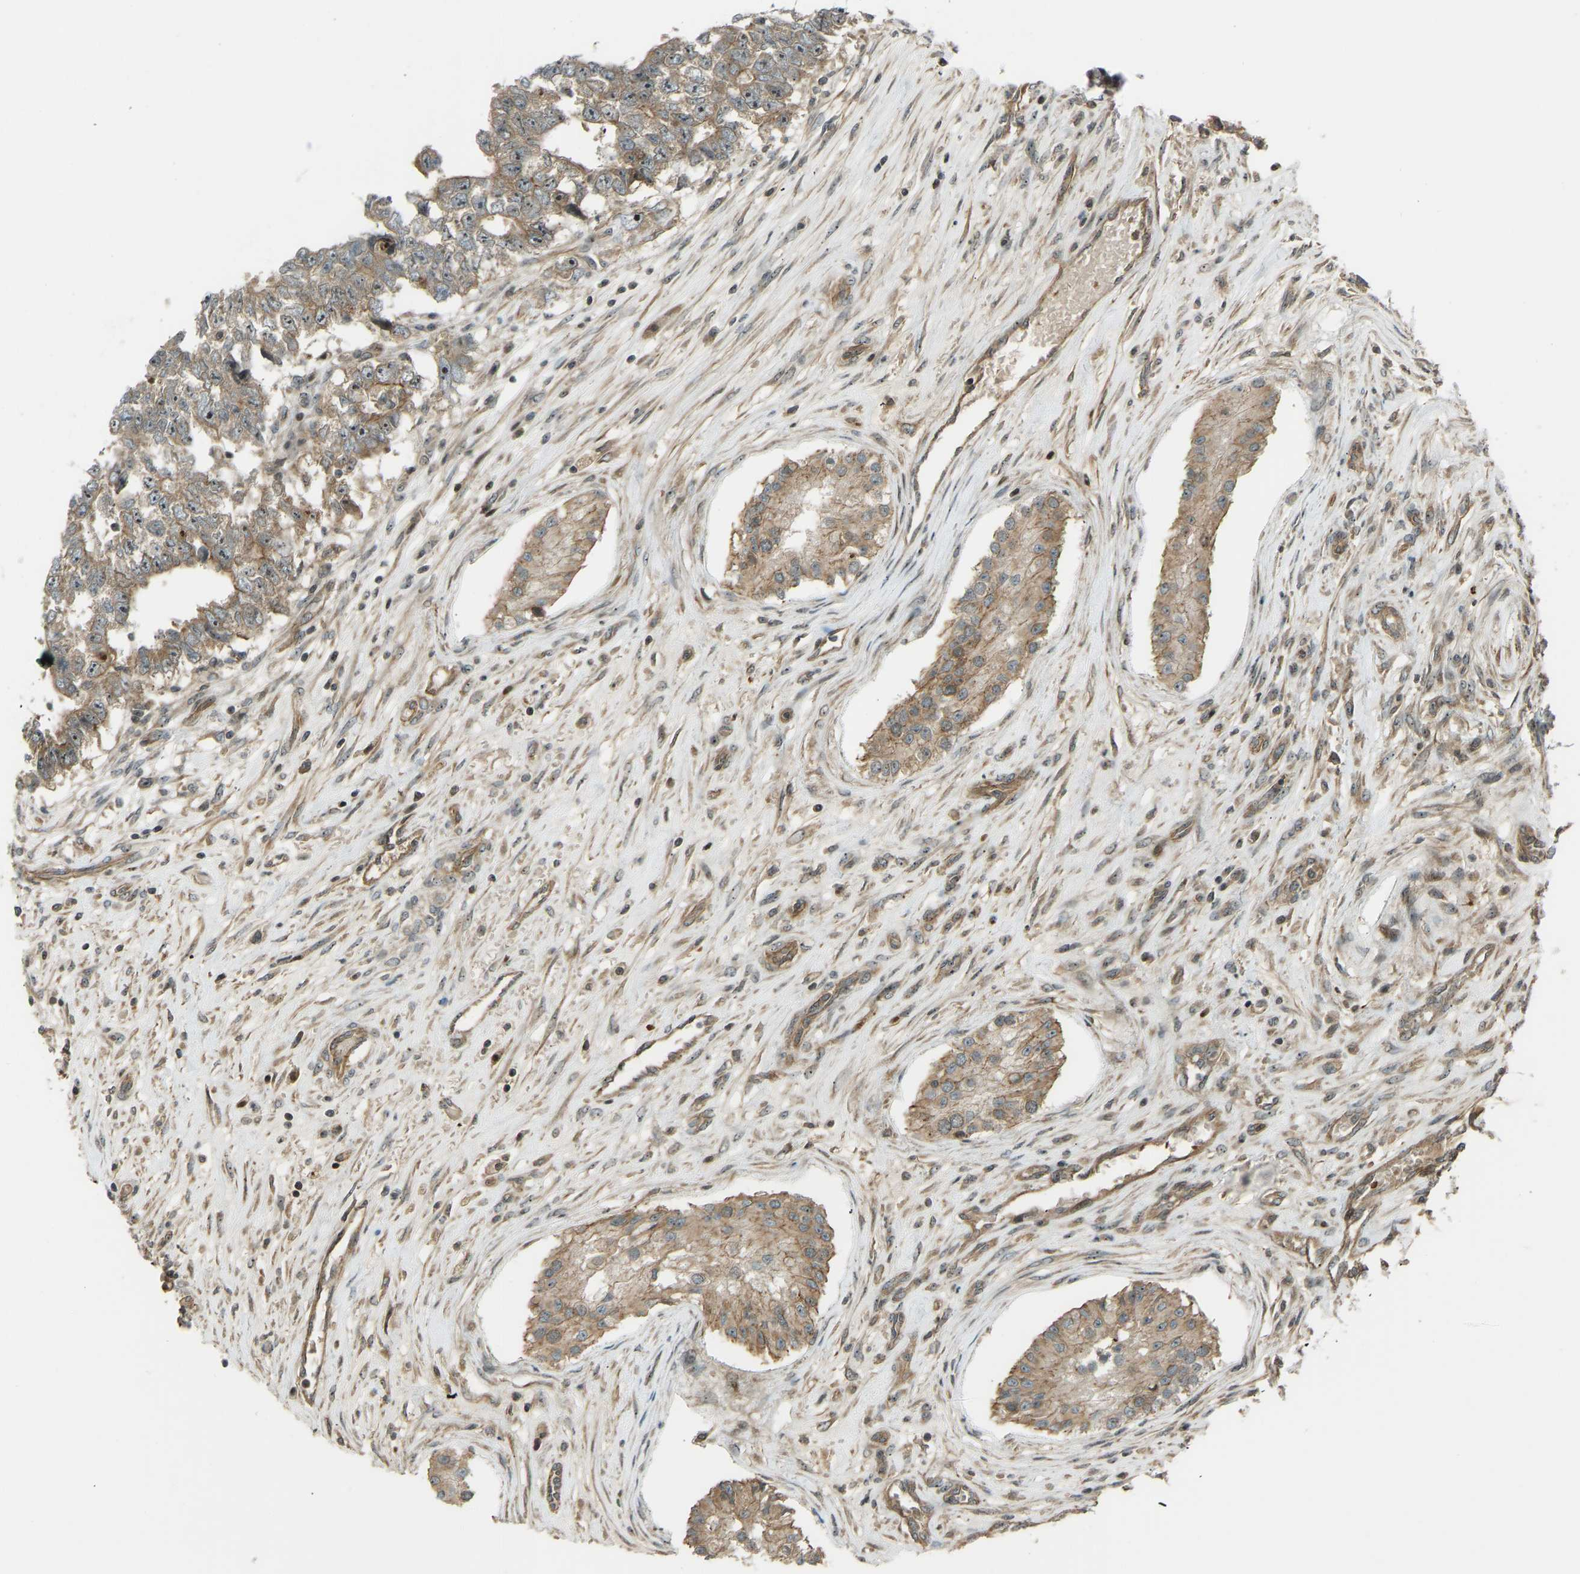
{"staining": {"intensity": "moderate", "quantity": ">75%", "location": "cytoplasmic/membranous,nuclear"}, "tissue": "testis cancer", "cell_type": "Tumor cells", "image_type": "cancer", "snomed": [{"axis": "morphology", "description": "Carcinoma, Embryonal, NOS"}, {"axis": "topography", "description": "Testis"}], "caption": "Immunohistochemical staining of testis embryonal carcinoma exhibits medium levels of moderate cytoplasmic/membranous and nuclear protein expression in about >75% of tumor cells.", "gene": "SVOPL", "patient": {"sex": "male", "age": 25}}